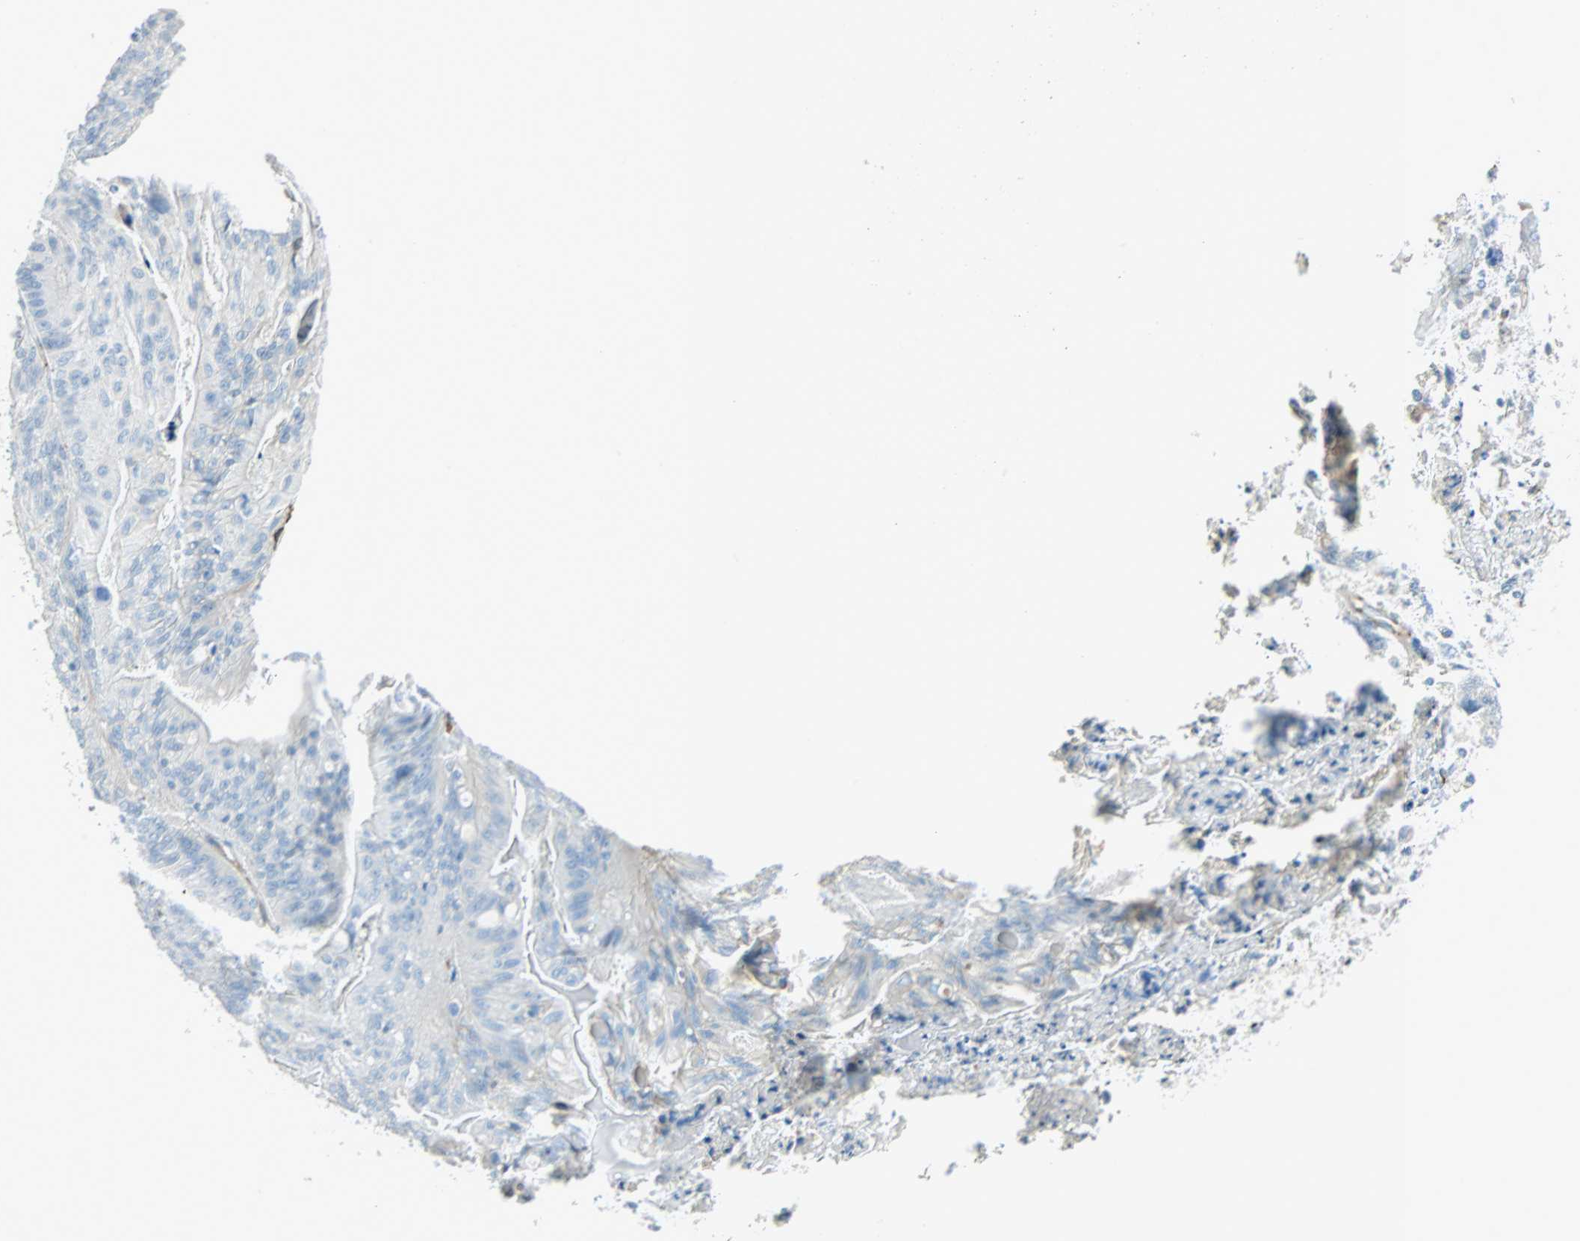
{"staining": {"intensity": "weak", "quantity": "<25%", "location": "cytoplasmic/membranous"}, "tissue": "ovarian cancer", "cell_type": "Tumor cells", "image_type": "cancer", "snomed": [{"axis": "morphology", "description": "Cystadenocarcinoma, mucinous, NOS"}, {"axis": "topography", "description": "Ovary"}], "caption": "High magnification brightfield microscopy of ovarian cancer stained with DAB (3,3'-diaminobenzidine) (brown) and counterstained with hematoxylin (blue): tumor cells show no significant staining.", "gene": "VPS9D1", "patient": {"sex": "female", "age": 37}}